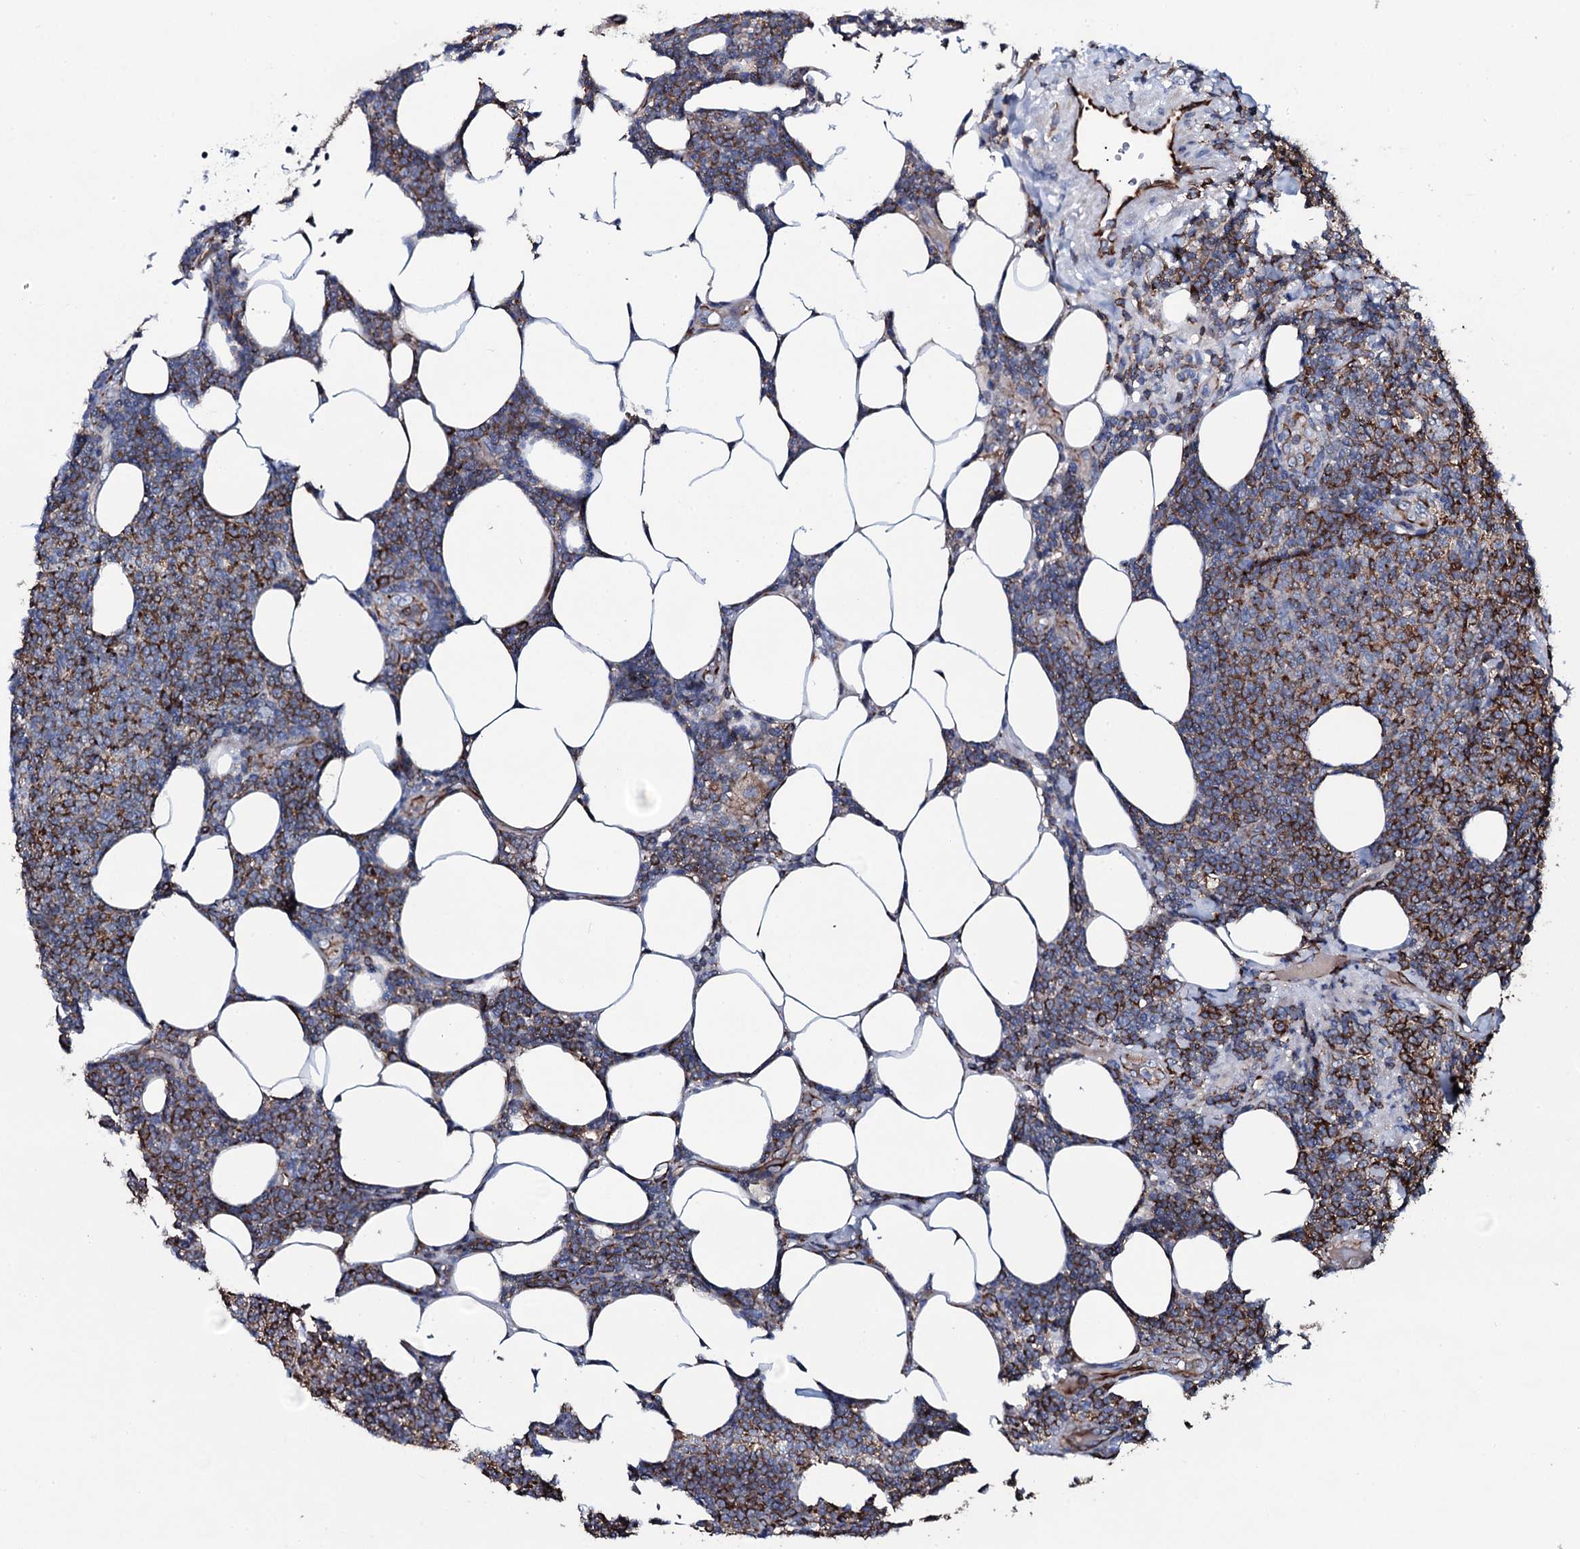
{"staining": {"intensity": "moderate", "quantity": ">75%", "location": "cytoplasmic/membranous"}, "tissue": "lymphoma", "cell_type": "Tumor cells", "image_type": "cancer", "snomed": [{"axis": "morphology", "description": "Malignant lymphoma, non-Hodgkin's type, Low grade"}, {"axis": "topography", "description": "Lymph node"}], "caption": "Immunohistochemical staining of lymphoma displays medium levels of moderate cytoplasmic/membranous positivity in approximately >75% of tumor cells.", "gene": "VAMP8", "patient": {"sex": "male", "age": 66}}